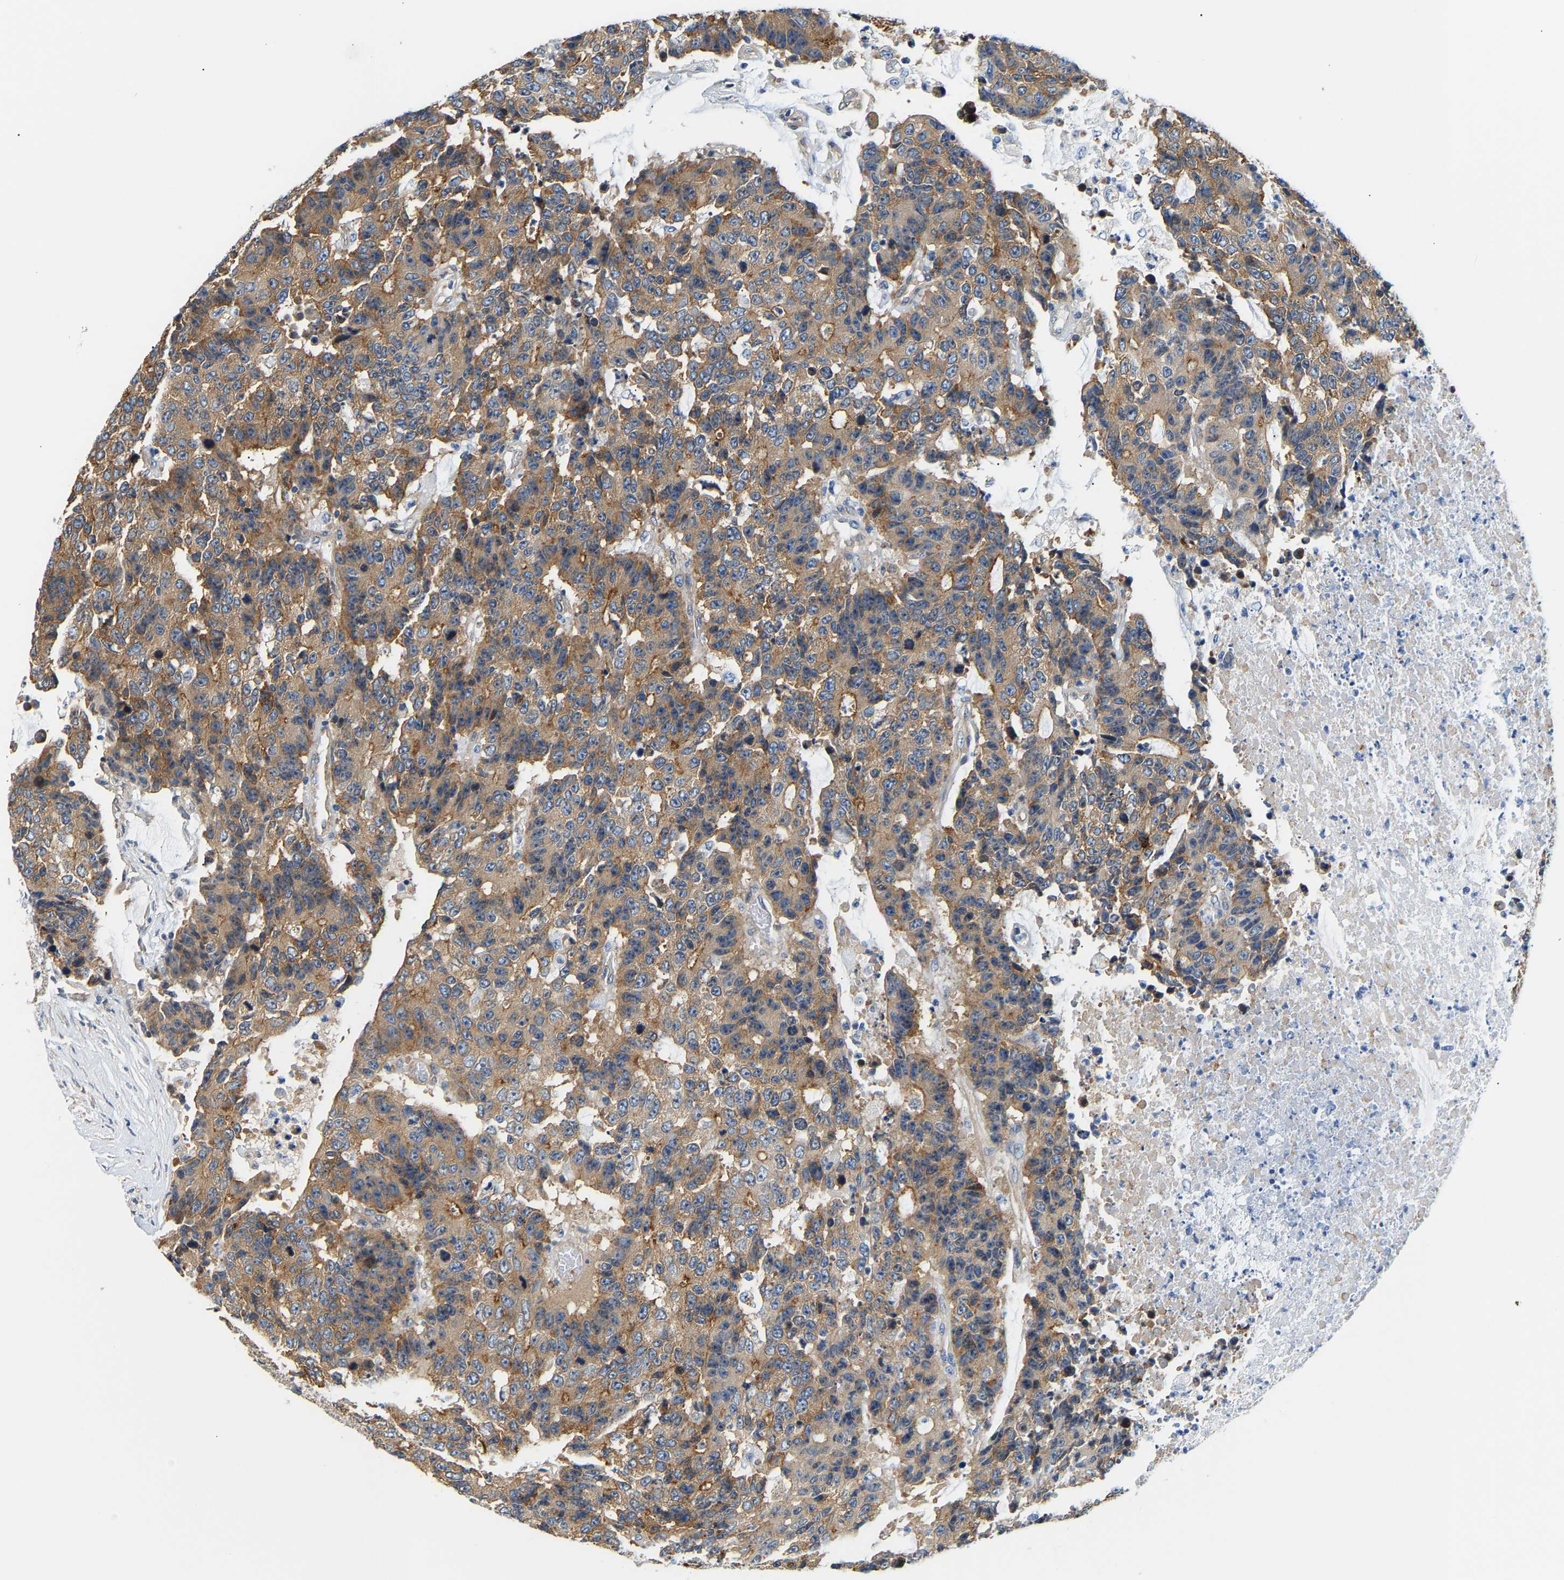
{"staining": {"intensity": "moderate", "quantity": "25%-75%", "location": "cytoplasmic/membranous"}, "tissue": "colorectal cancer", "cell_type": "Tumor cells", "image_type": "cancer", "snomed": [{"axis": "morphology", "description": "Adenocarcinoma, NOS"}, {"axis": "topography", "description": "Colon"}], "caption": "Moderate cytoplasmic/membranous protein expression is seen in about 25%-75% of tumor cells in adenocarcinoma (colorectal). (Stains: DAB (3,3'-diaminobenzidine) in brown, nuclei in blue, Microscopy: brightfield microscopy at high magnification).", "gene": "PAWR", "patient": {"sex": "female", "age": 86}}